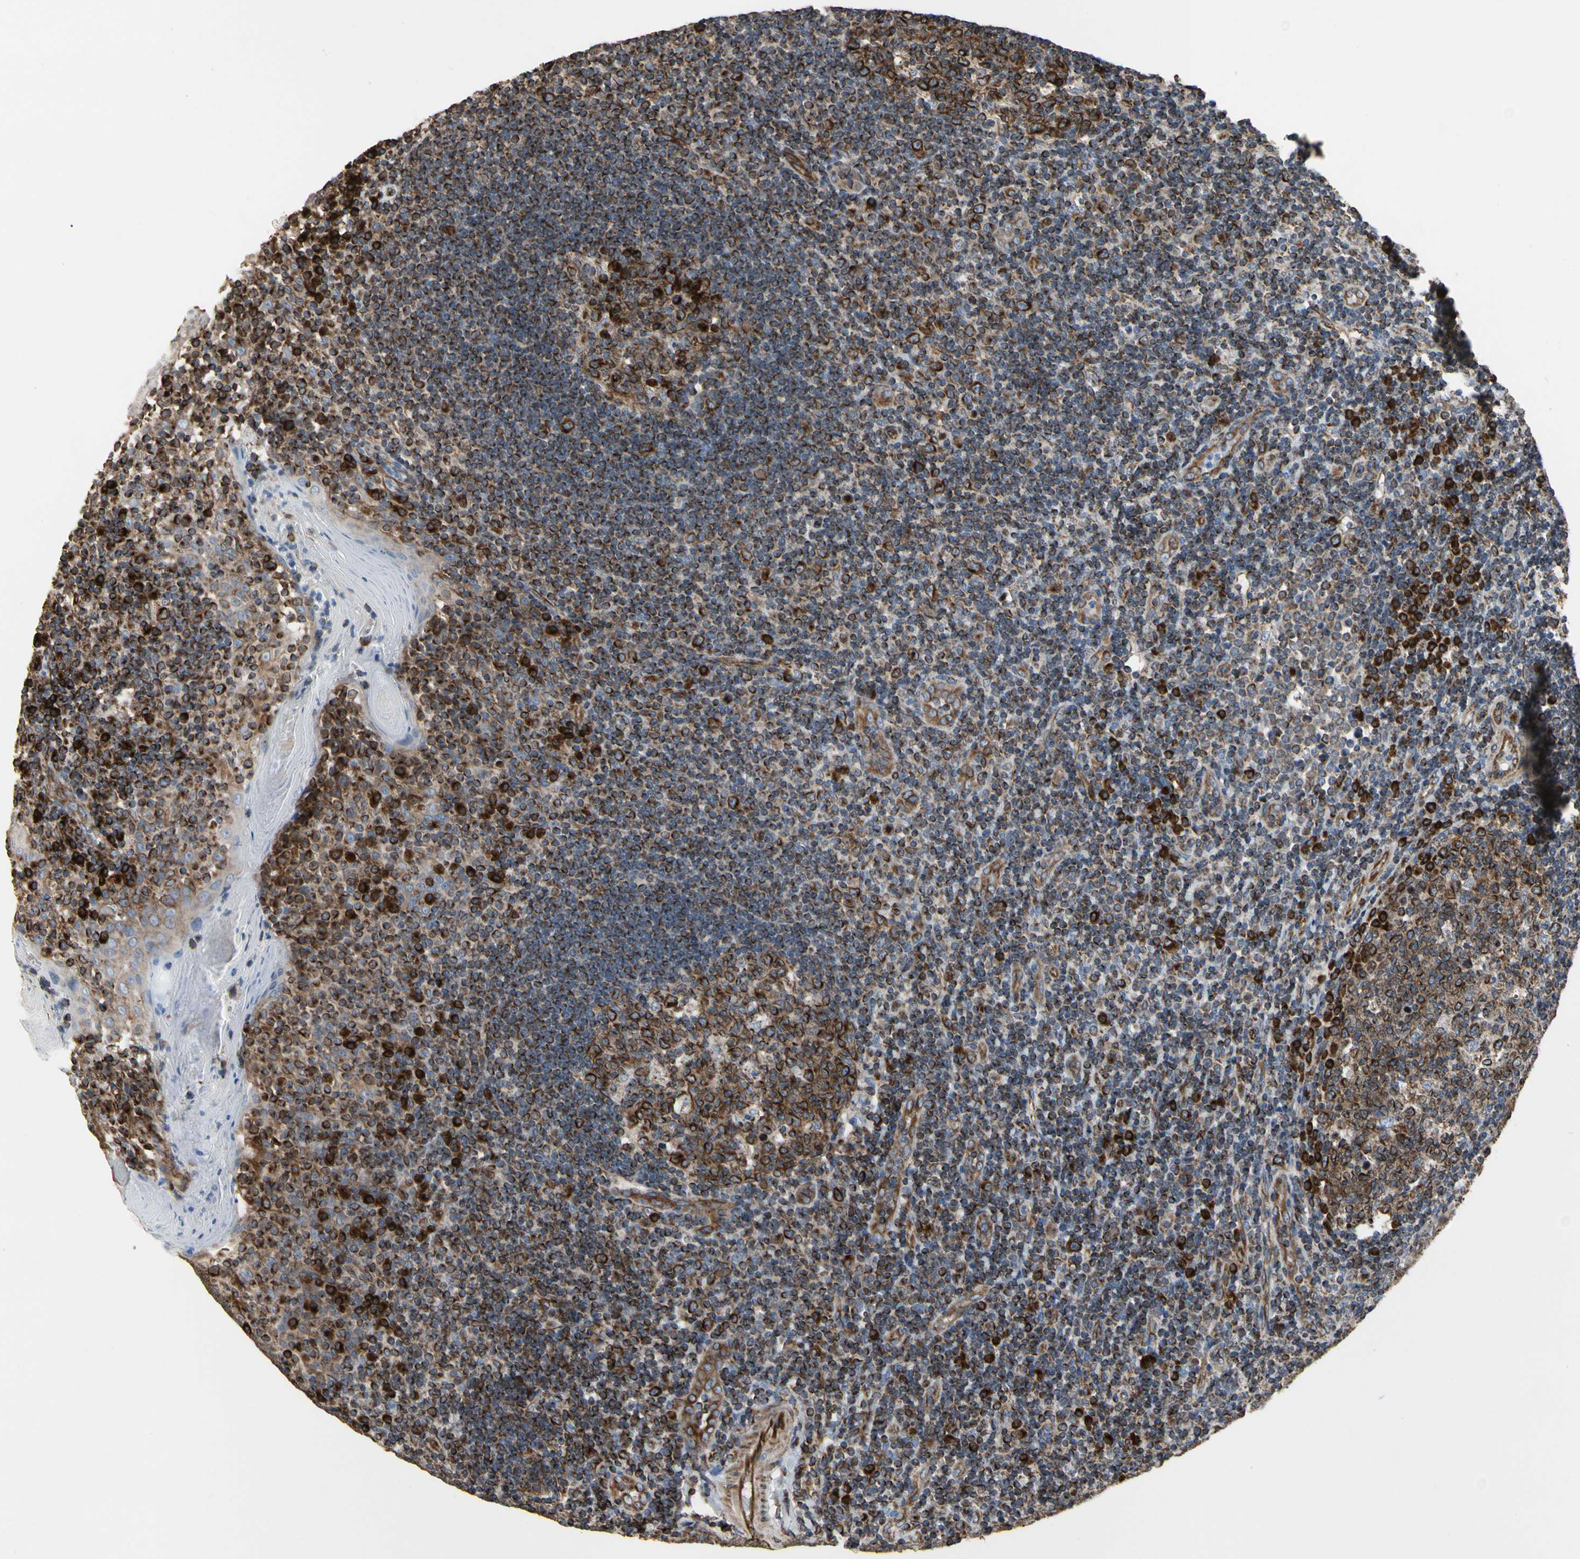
{"staining": {"intensity": "moderate", "quantity": ">75%", "location": "cytoplasmic/membranous"}, "tissue": "tonsil", "cell_type": "Germinal center cells", "image_type": "normal", "snomed": [{"axis": "morphology", "description": "Normal tissue, NOS"}, {"axis": "topography", "description": "Tonsil"}], "caption": "Immunohistochemical staining of normal human tonsil exhibits medium levels of moderate cytoplasmic/membranous positivity in about >75% of germinal center cells.", "gene": "TUBA1A", "patient": {"sex": "female", "age": 40}}